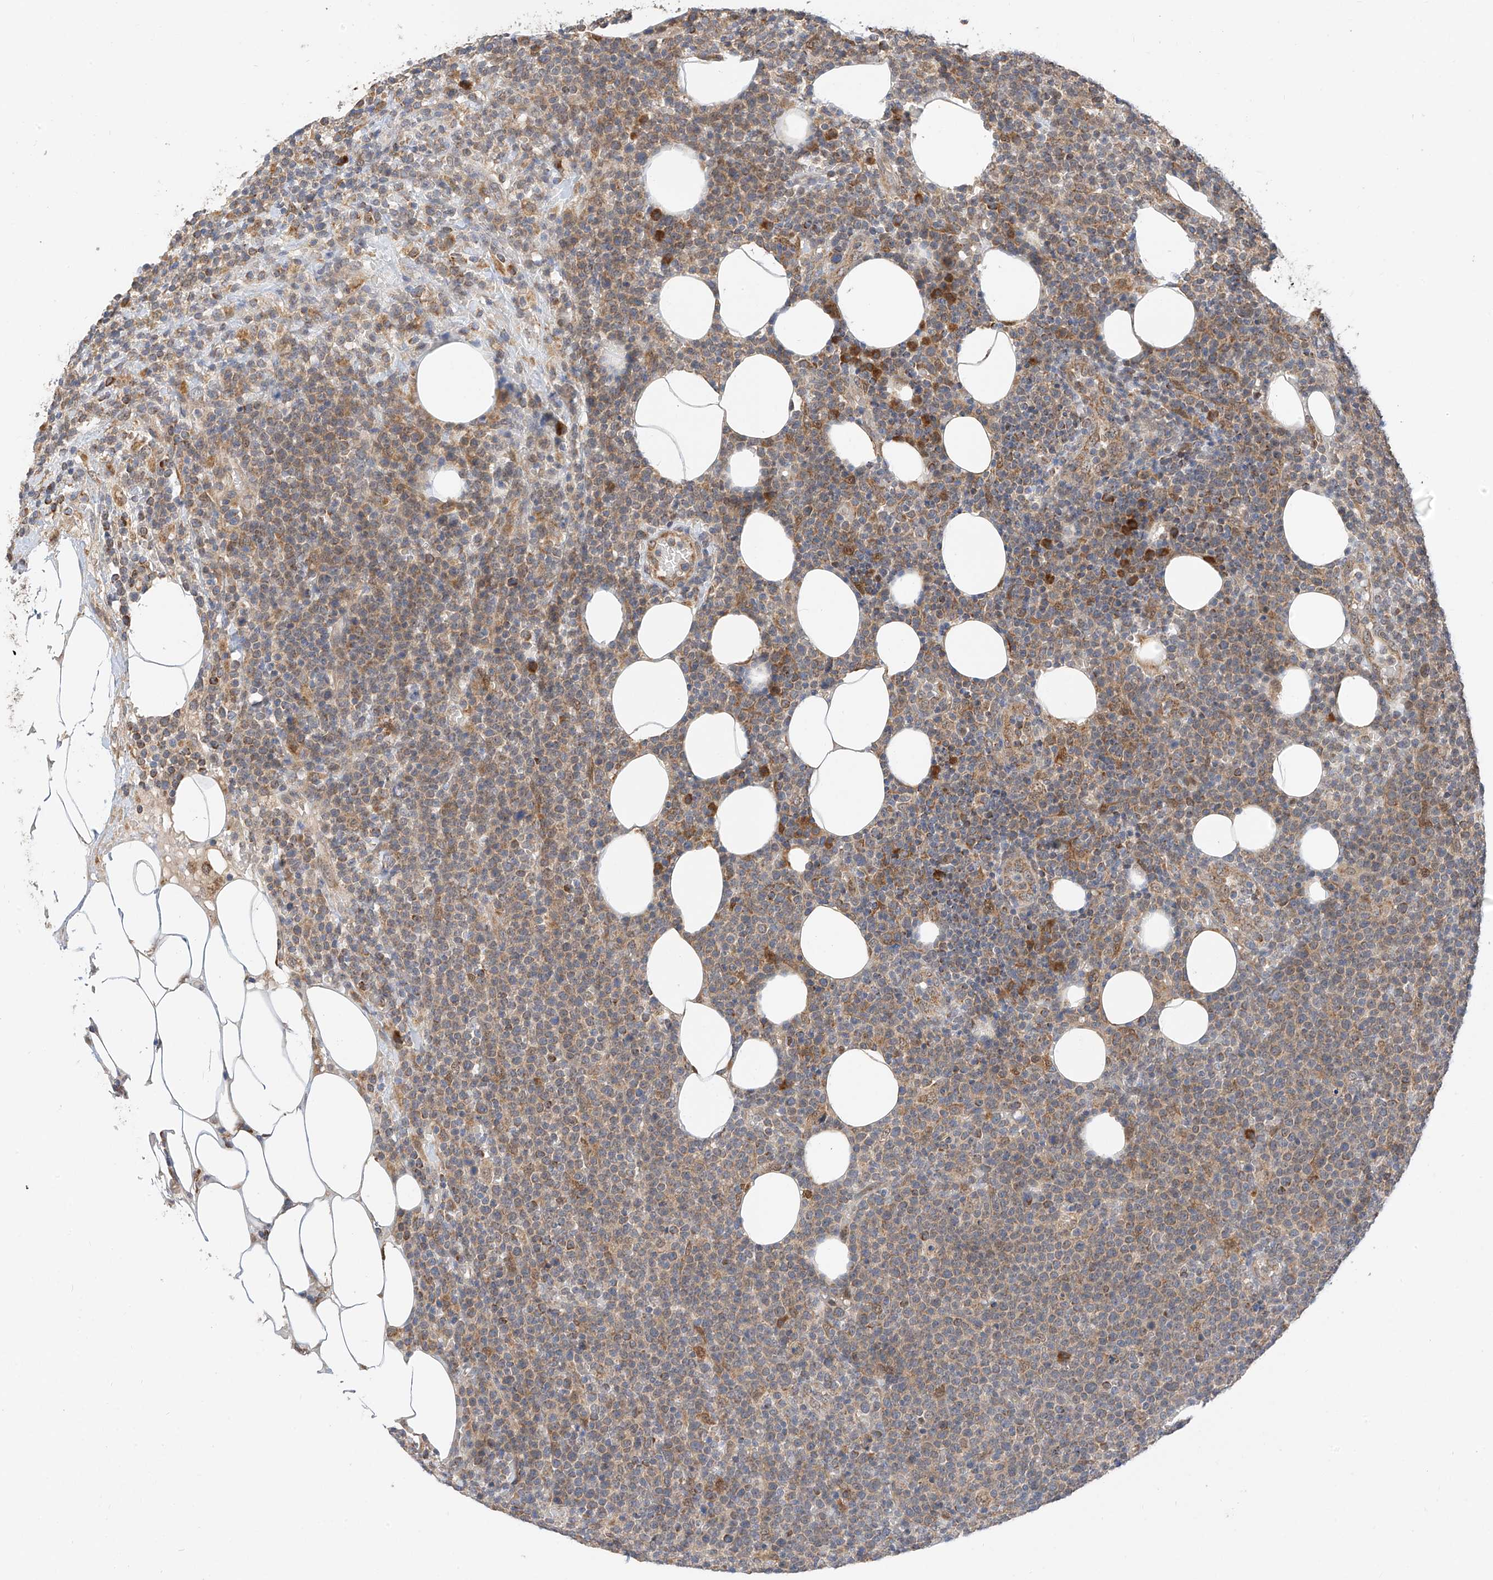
{"staining": {"intensity": "moderate", "quantity": "<25%", "location": "cytoplasmic/membranous"}, "tissue": "lymphoma", "cell_type": "Tumor cells", "image_type": "cancer", "snomed": [{"axis": "morphology", "description": "Malignant lymphoma, non-Hodgkin's type, High grade"}, {"axis": "topography", "description": "Lymph node"}], "caption": "Human lymphoma stained with a protein marker displays moderate staining in tumor cells.", "gene": "PPA2", "patient": {"sex": "male", "age": 61}}